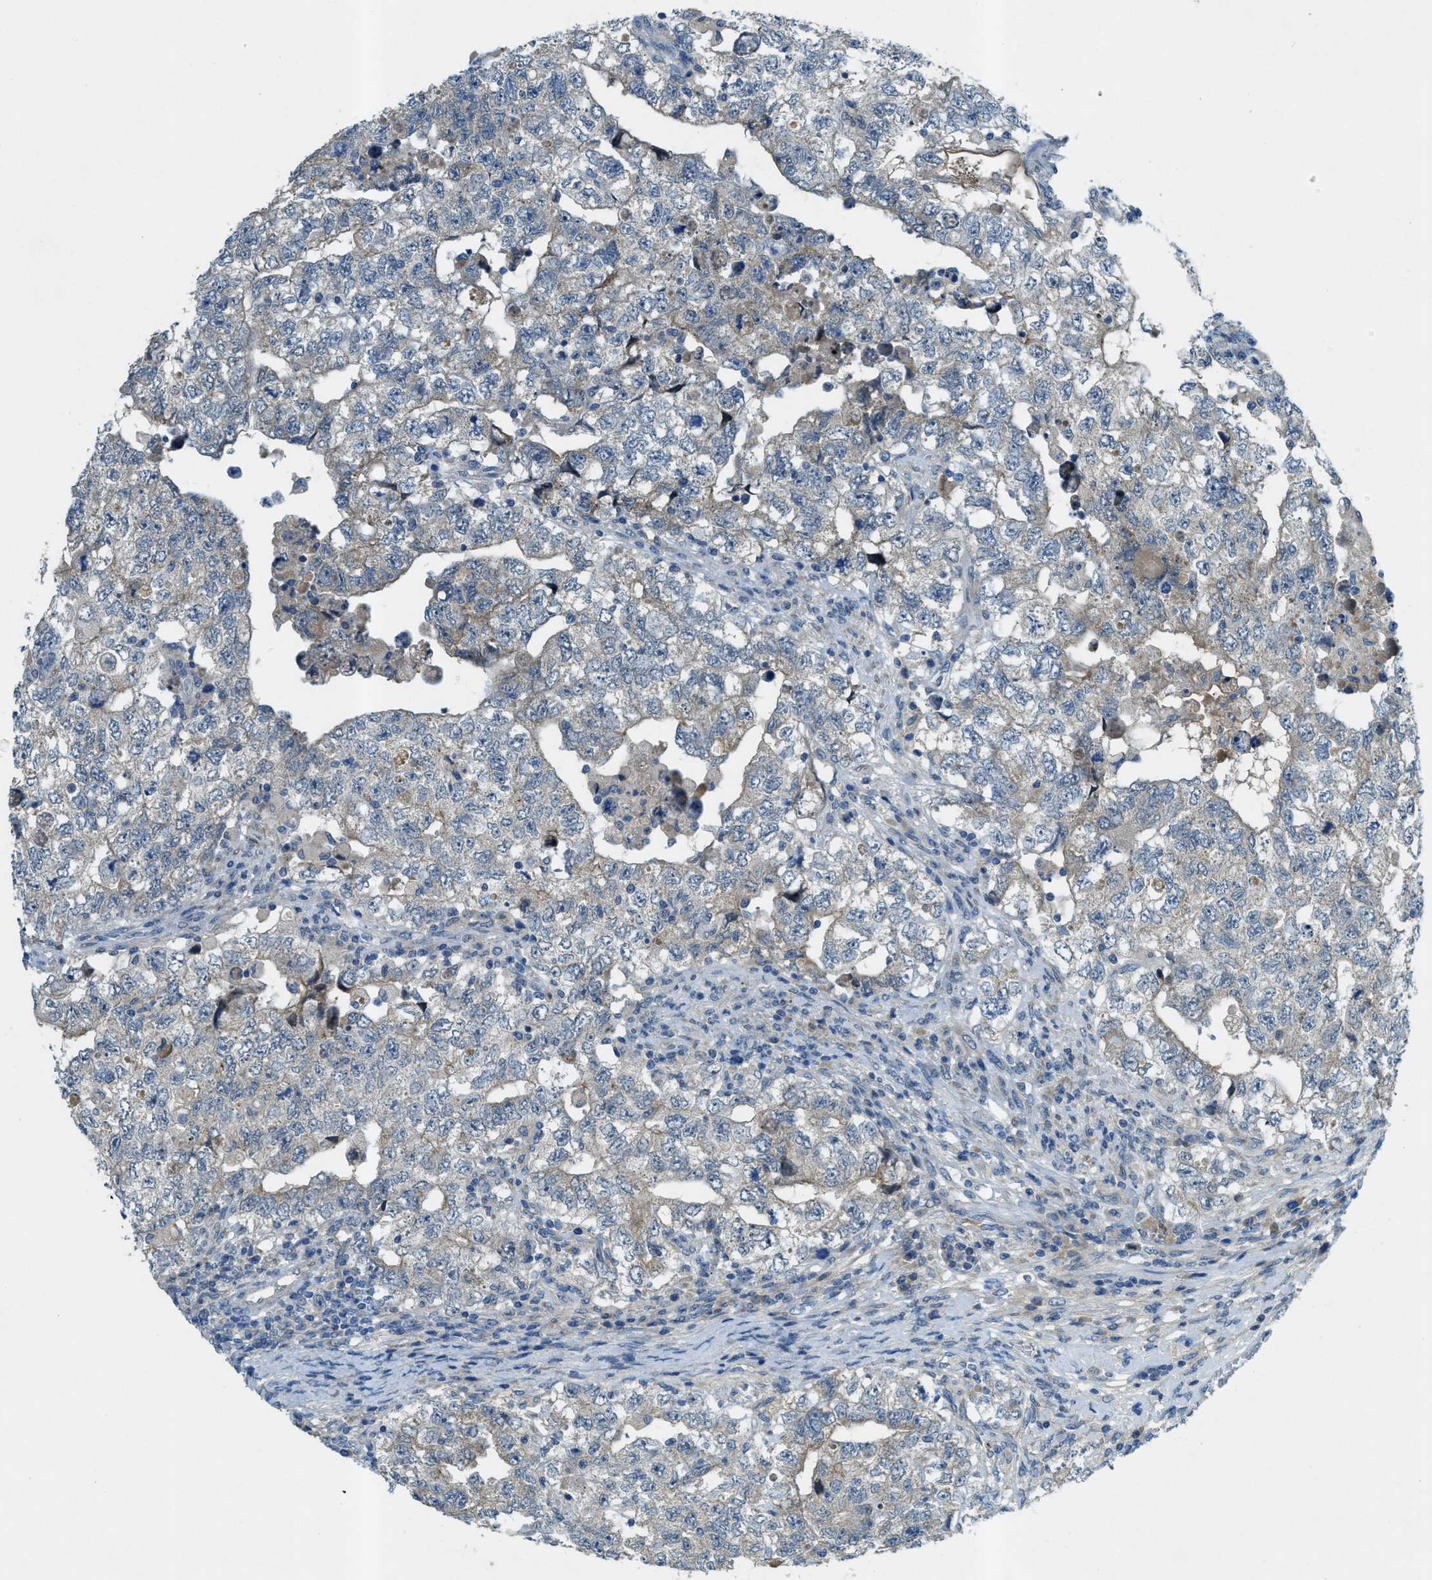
{"staining": {"intensity": "negative", "quantity": "none", "location": "none"}, "tissue": "testis cancer", "cell_type": "Tumor cells", "image_type": "cancer", "snomed": [{"axis": "morphology", "description": "Carcinoma, Embryonal, NOS"}, {"axis": "topography", "description": "Testis"}], "caption": "IHC of testis cancer shows no expression in tumor cells. (Stains: DAB (3,3'-diaminobenzidine) IHC with hematoxylin counter stain, Microscopy: brightfield microscopy at high magnification).", "gene": "SNX14", "patient": {"sex": "male", "age": 36}}